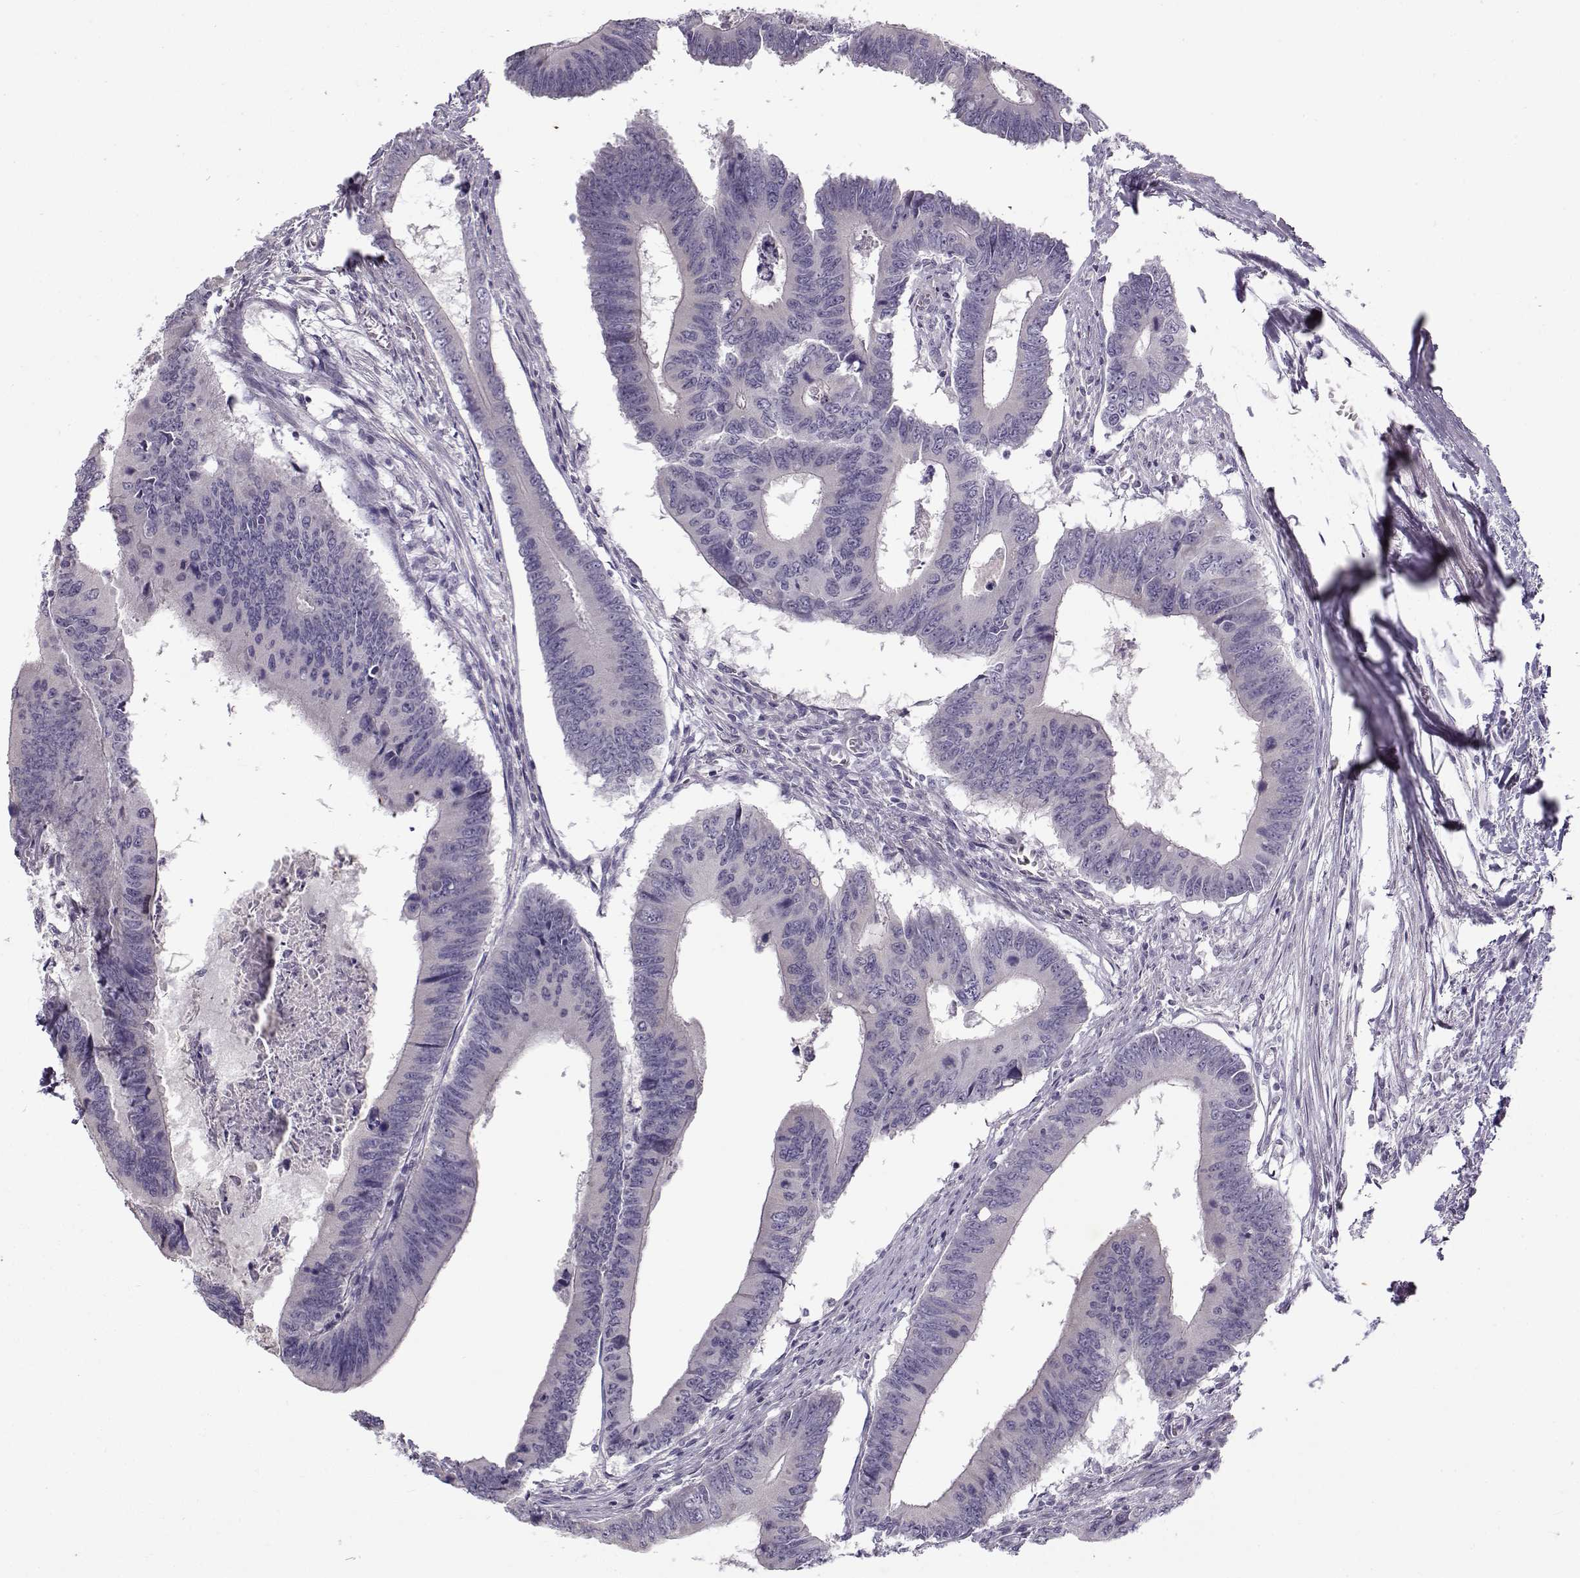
{"staining": {"intensity": "negative", "quantity": "none", "location": "none"}, "tissue": "colorectal cancer", "cell_type": "Tumor cells", "image_type": "cancer", "snomed": [{"axis": "morphology", "description": "Adenocarcinoma, NOS"}, {"axis": "topography", "description": "Colon"}], "caption": "Immunohistochemistry of colorectal cancer (adenocarcinoma) demonstrates no staining in tumor cells. The staining was performed using DAB (3,3'-diaminobenzidine) to visualize the protein expression in brown, while the nuclei were stained in blue with hematoxylin (Magnification: 20x).", "gene": "TEX55", "patient": {"sex": "male", "age": 53}}